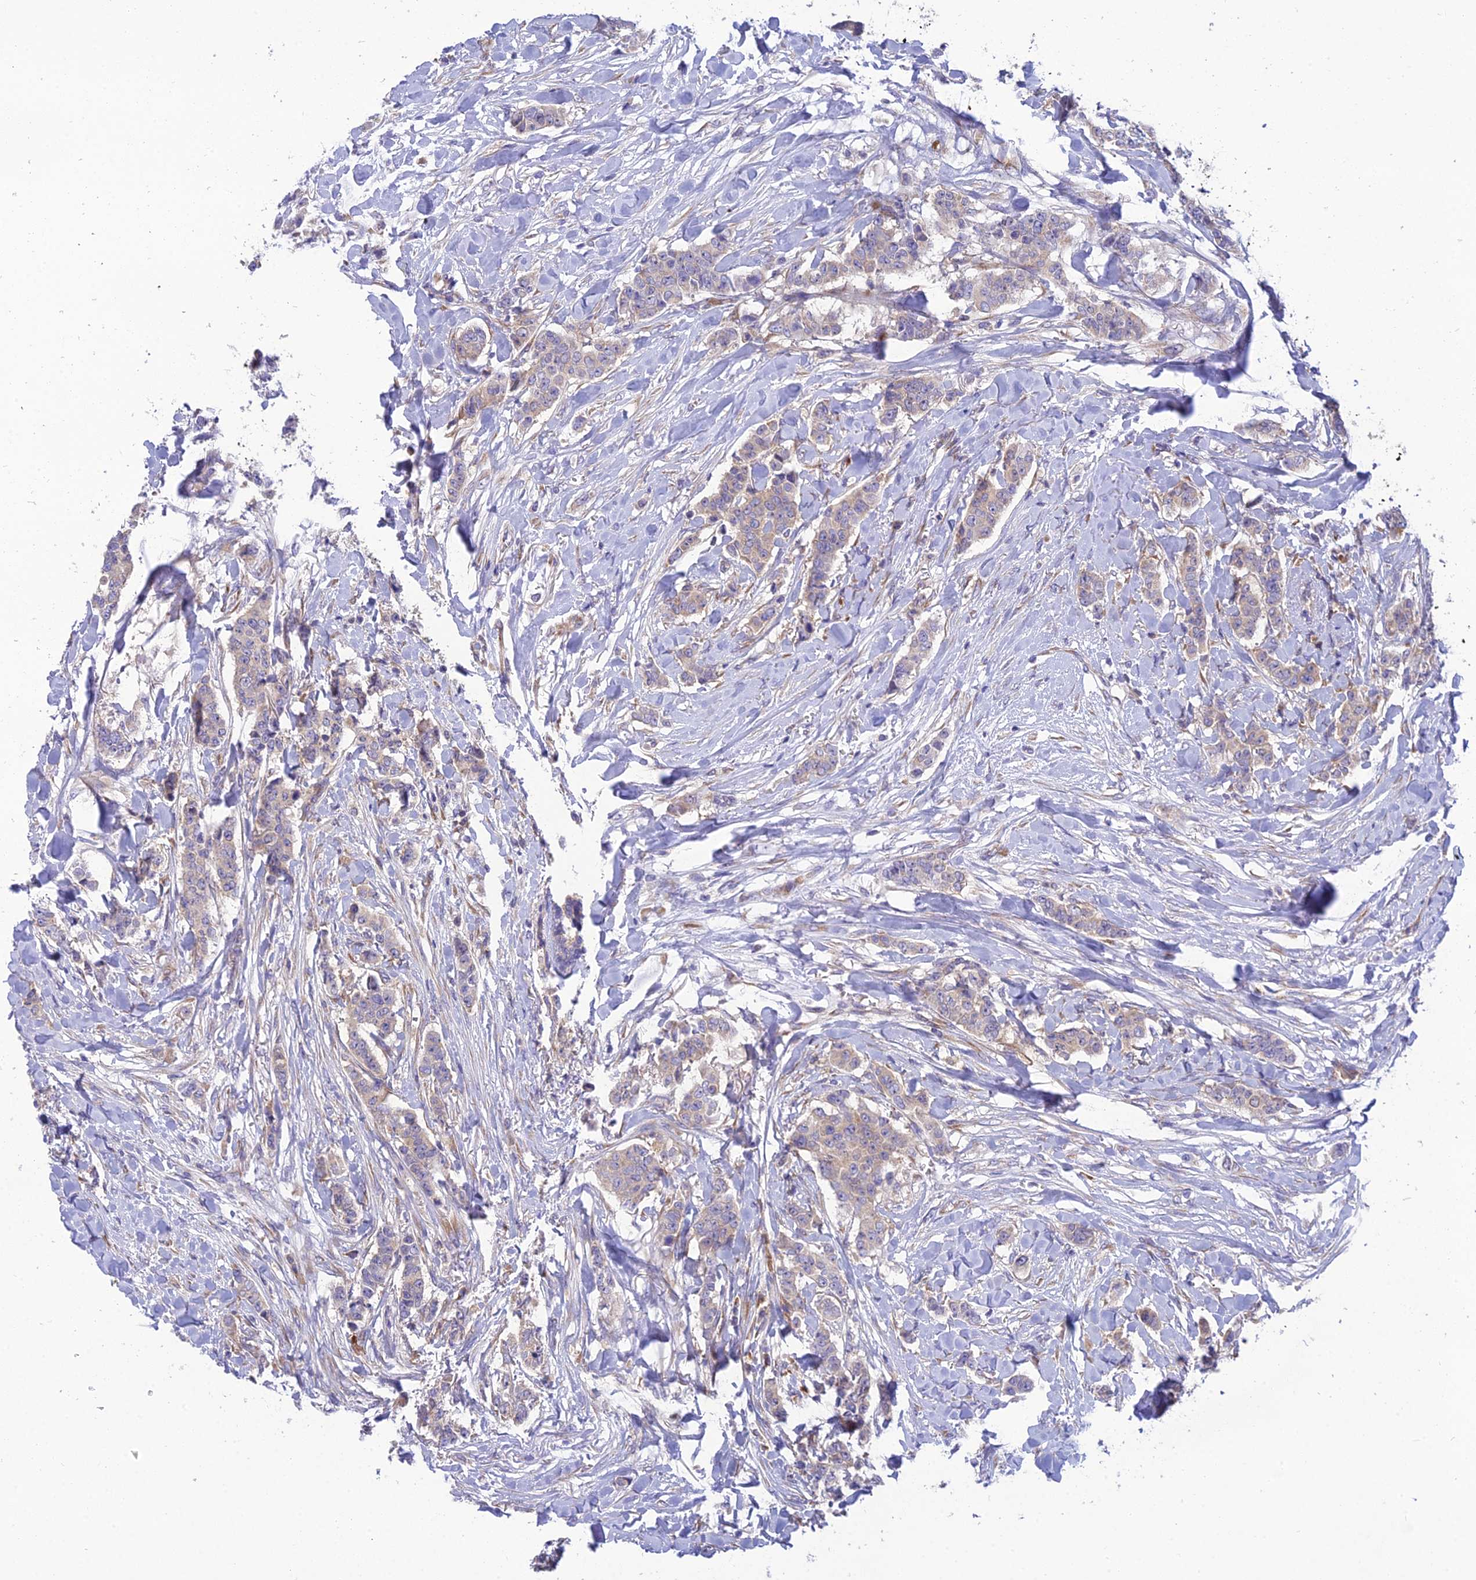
{"staining": {"intensity": "weak", "quantity": "<25%", "location": "cytoplasmic/membranous"}, "tissue": "breast cancer", "cell_type": "Tumor cells", "image_type": "cancer", "snomed": [{"axis": "morphology", "description": "Duct carcinoma"}, {"axis": "topography", "description": "Breast"}], "caption": "A micrograph of human infiltrating ductal carcinoma (breast) is negative for staining in tumor cells.", "gene": "CLCN7", "patient": {"sex": "female", "age": 40}}